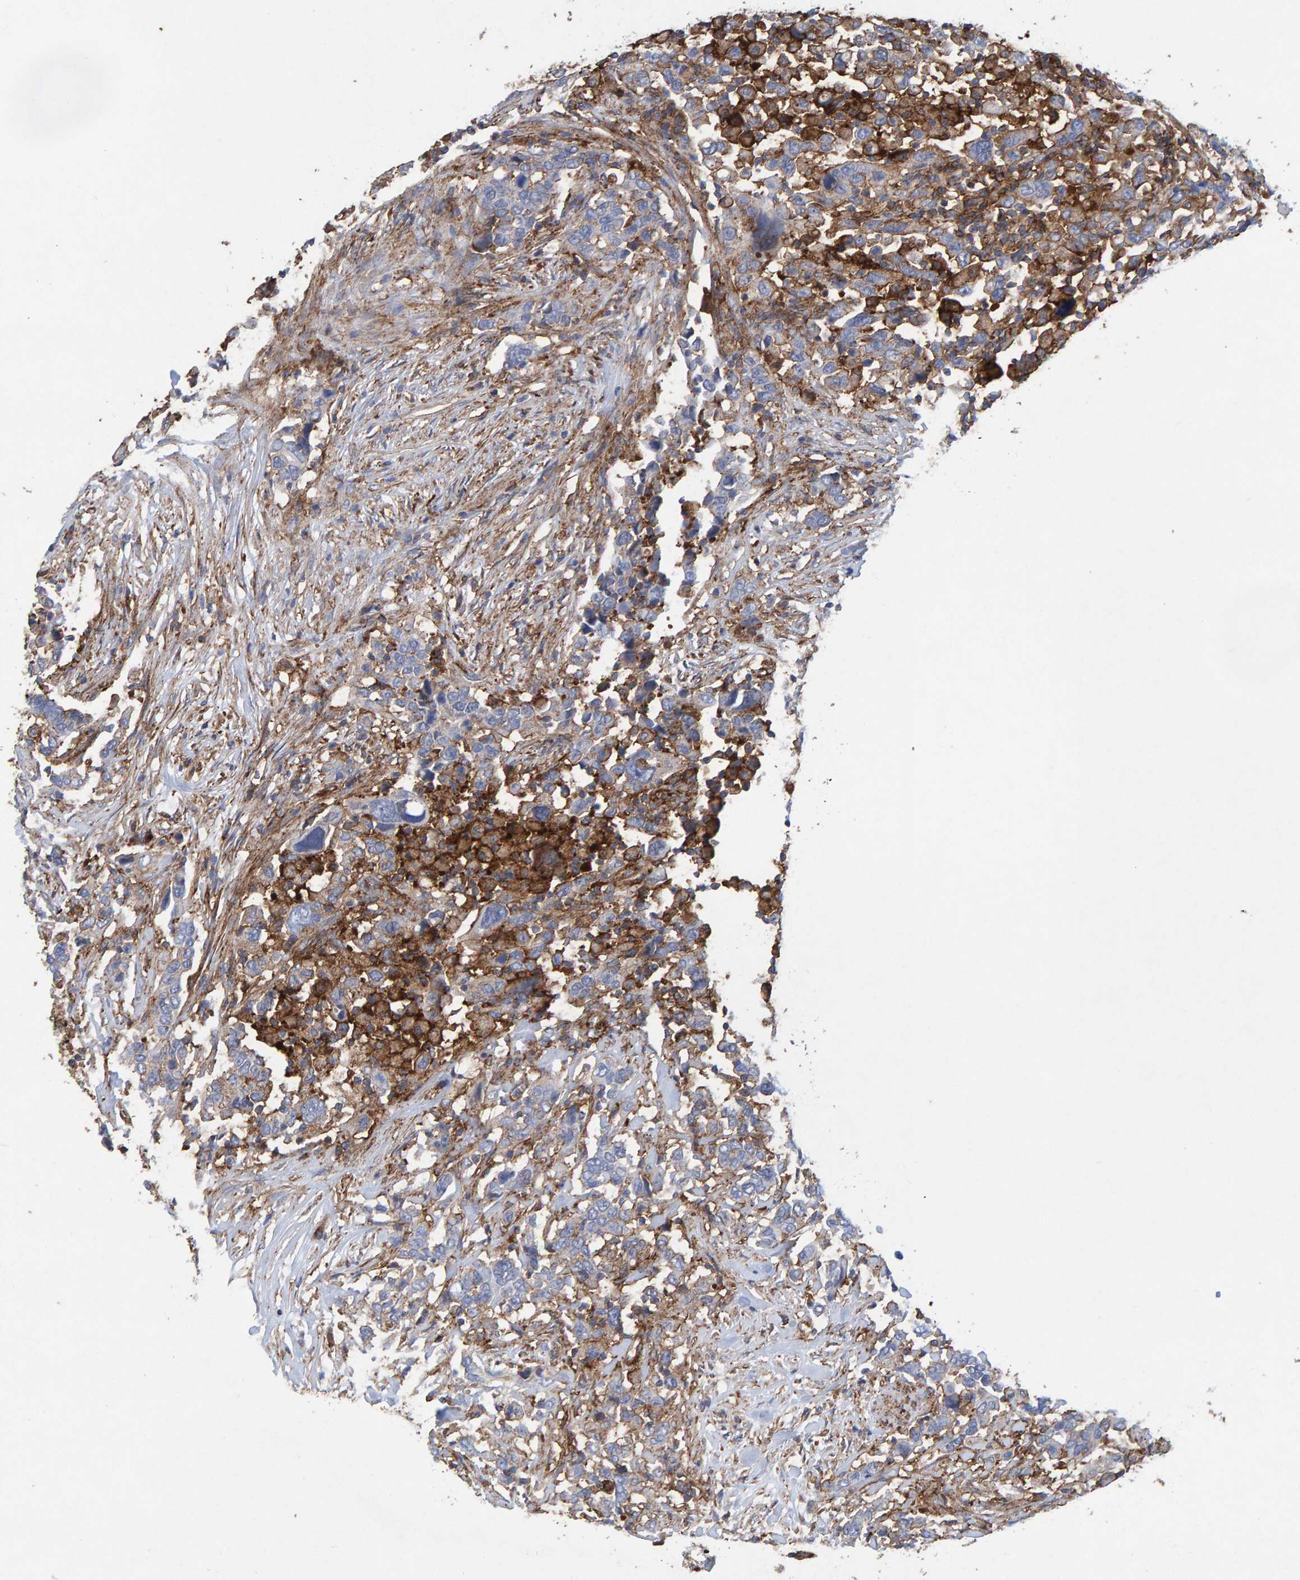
{"staining": {"intensity": "weak", "quantity": "<25%", "location": "cytoplasmic/membranous"}, "tissue": "urothelial cancer", "cell_type": "Tumor cells", "image_type": "cancer", "snomed": [{"axis": "morphology", "description": "Urothelial carcinoma, High grade"}, {"axis": "topography", "description": "Urinary bladder"}], "caption": "The image demonstrates no significant expression in tumor cells of high-grade urothelial carcinoma.", "gene": "MVP", "patient": {"sex": "male", "age": 61}}